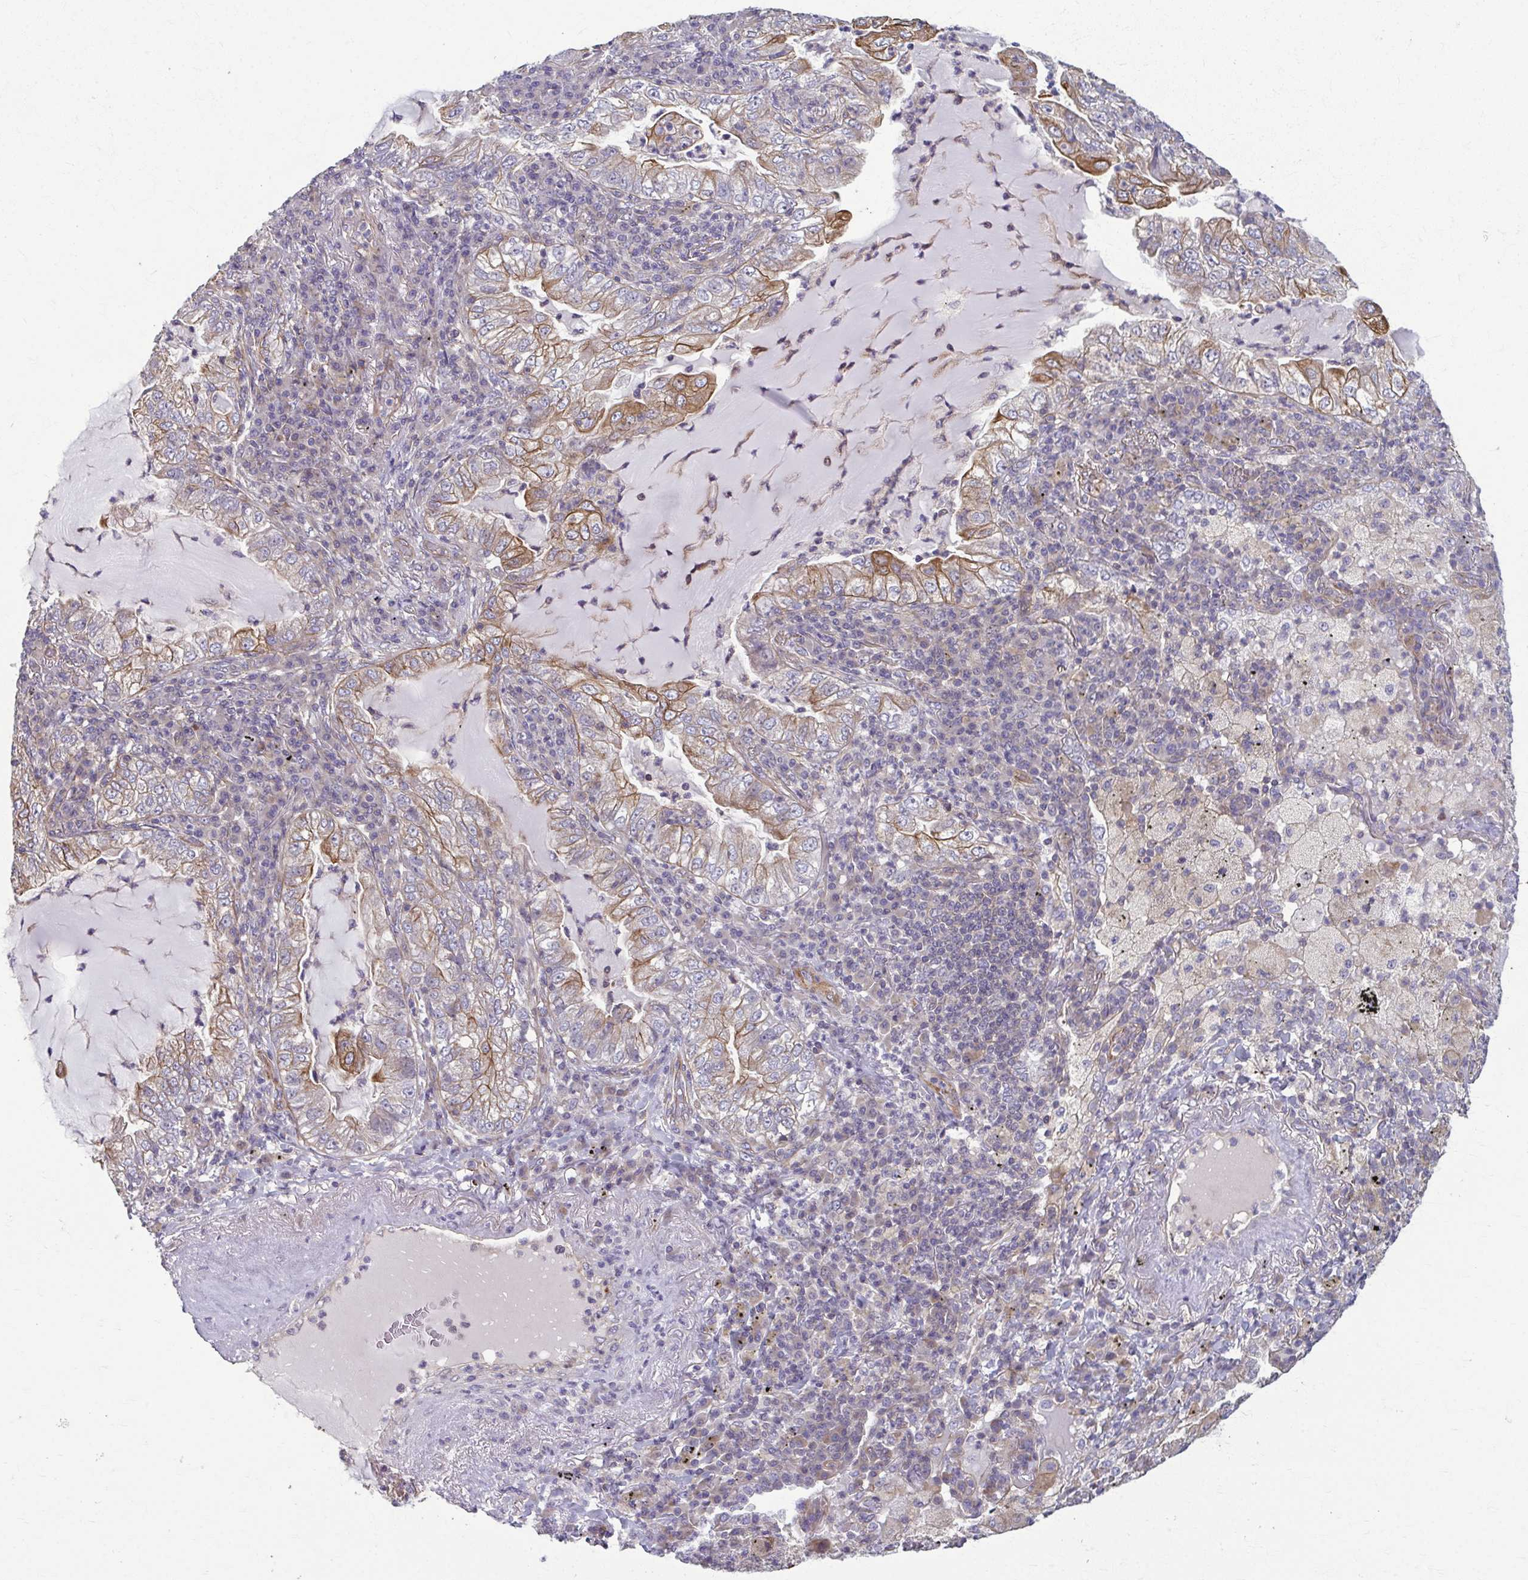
{"staining": {"intensity": "moderate", "quantity": "25%-75%", "location": "cytoplasmic/membranous"}, "tissue": "lung cancer", "cell_type": "Tumor cells", "image_type": "cancer", "snomed": [{"axis": "morphology", "description": "Adenocarcinoma, NOS"}, {"axis": "topography", "description": "Lung"}], "caption": "DAB (3,3'-diaminobenzidine) immunohistochemical staining of human lung adenocarcinoma reveals moderate cytoplasmic/membranous protein staining in approximately 25%-75% of tumor cells.", "gene": "EID2B", "patient": {"sex": "female", "age": 73}}